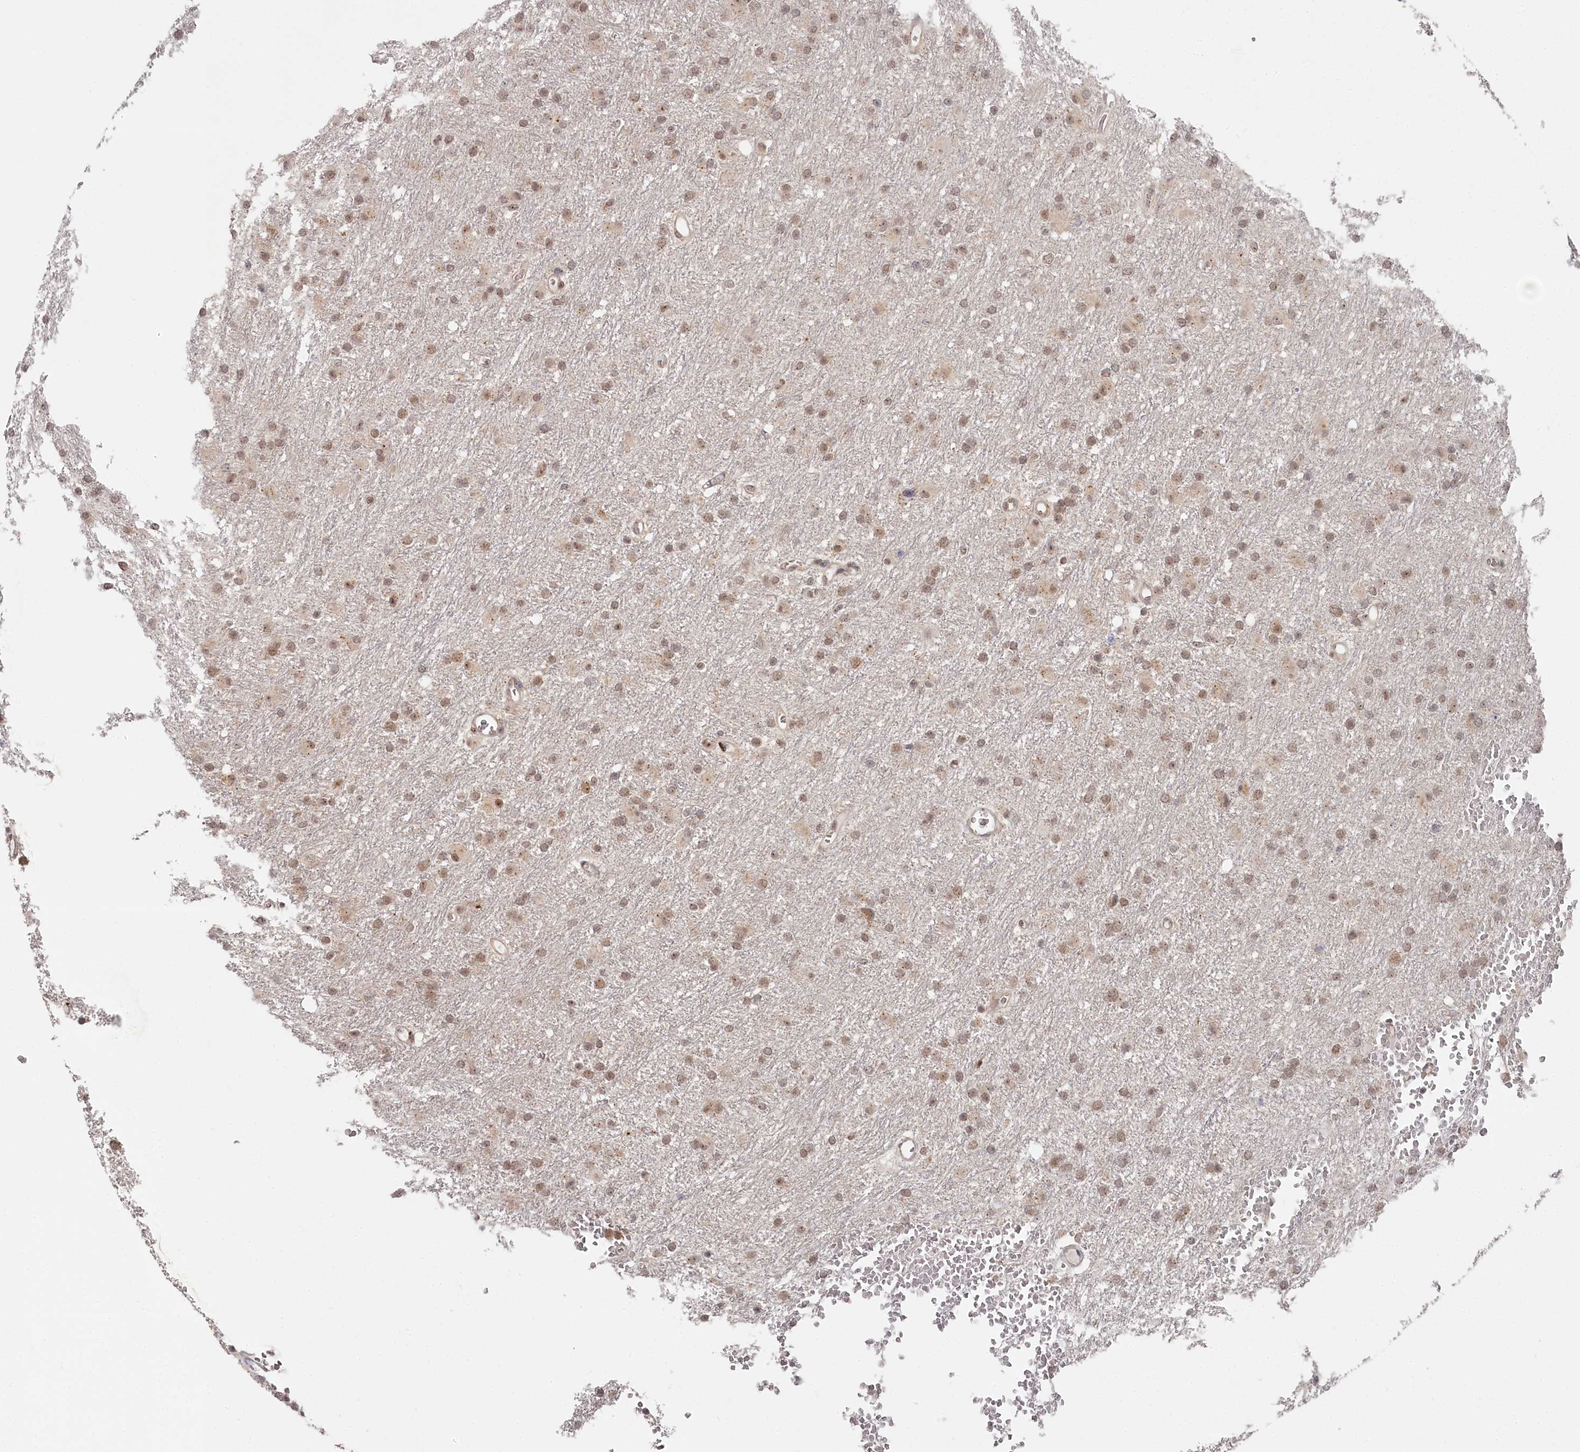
{"staining": {"intensity": "moderate", "quantity": ">75%", "location": "nuclear"}, "tissue": "glioma", "cell_type": "Tumor cells", "image_type": "cancer", "snomed": [{"axis": "morphology", "description": "Glioma, malignant, High grade"}, {"axis": "topography", "description": "Cerebral cortex"}], "caption": "Tumor cells exhibit moderate nuclear expression in approximately >75% of cells in malignant glioma (high-grade).", "gene": "EXOSC1", "patient": {"sex": "female", "age": 36}}